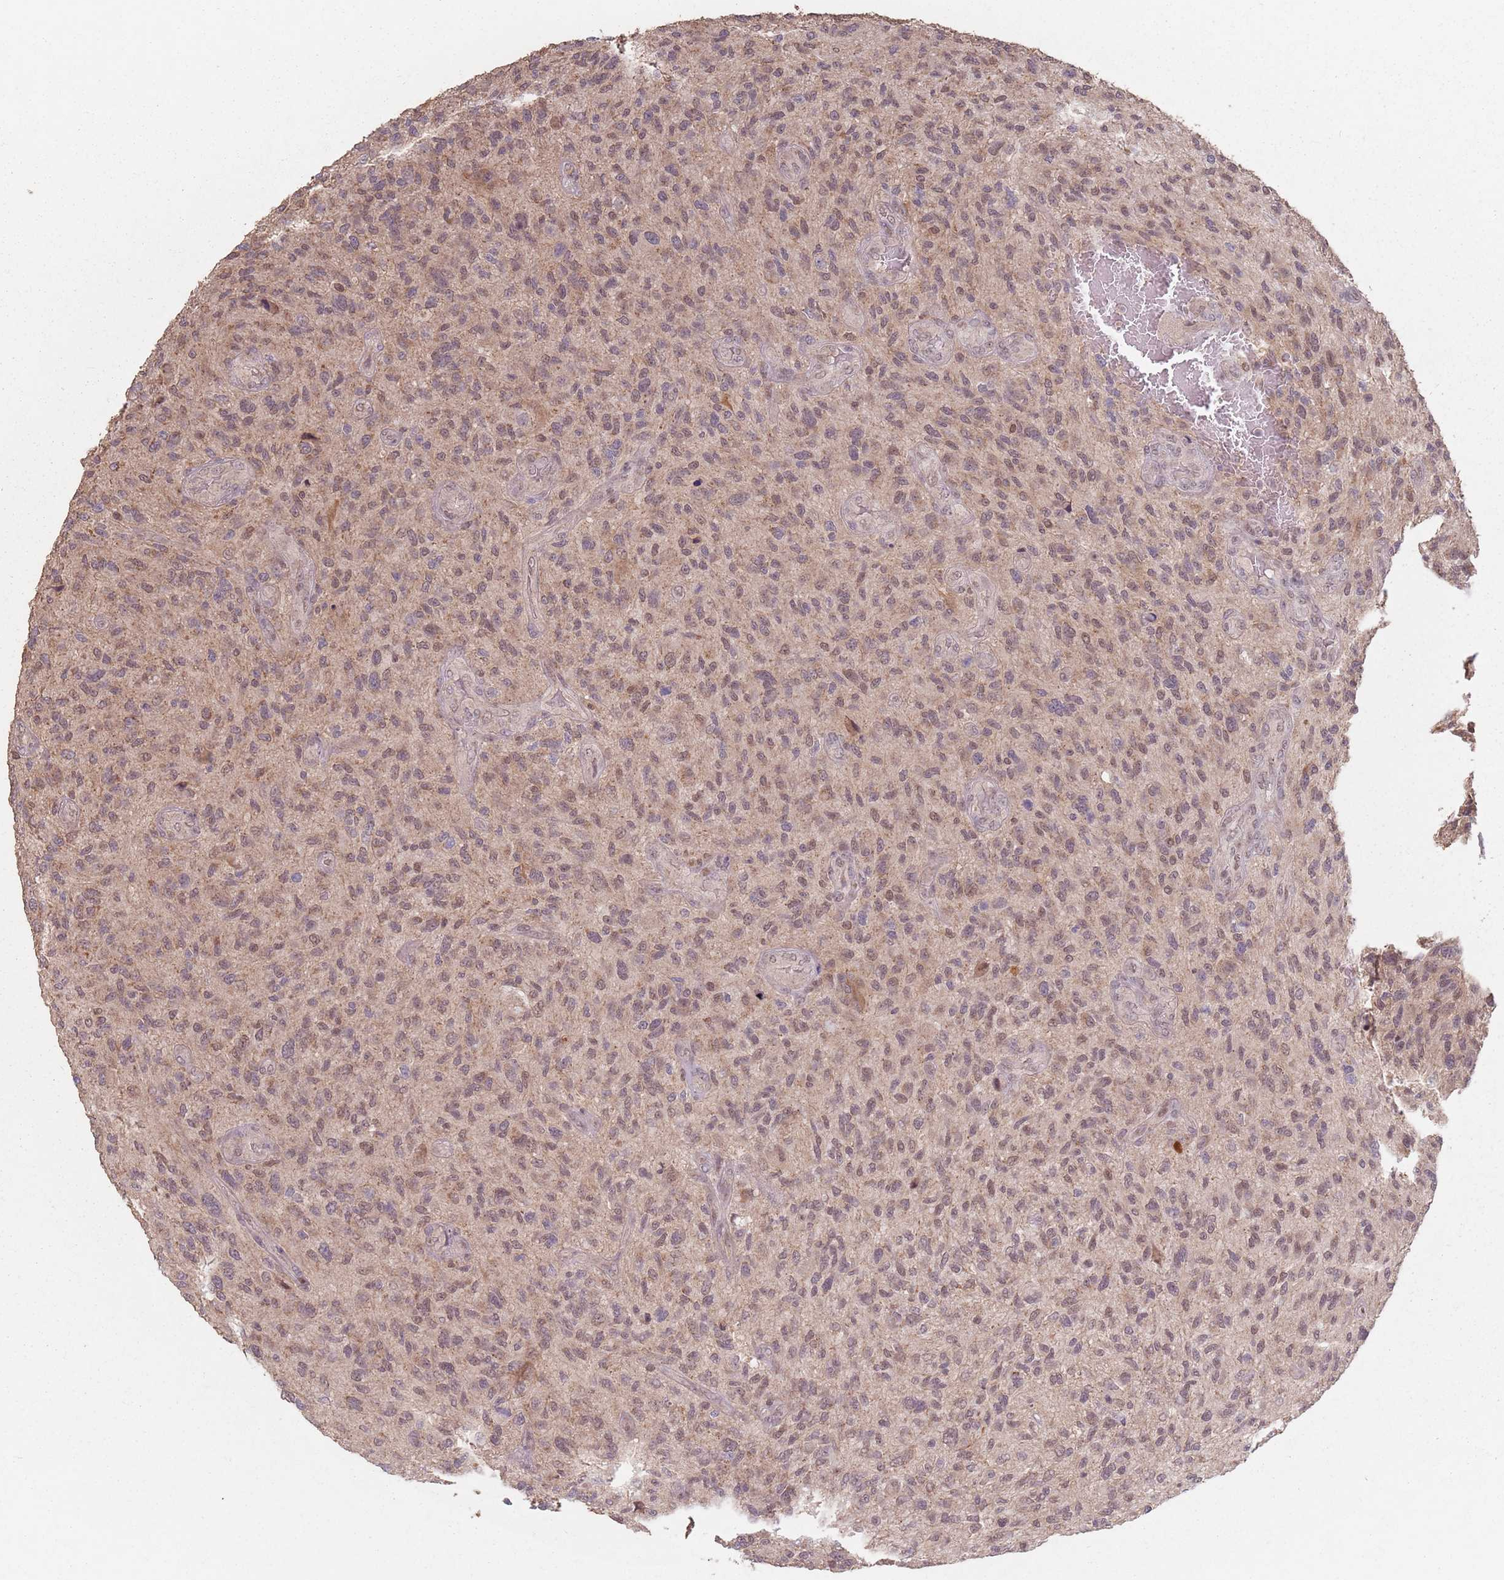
{"staining": {"intensity": "moderate", "quantity": ">75%", "location": "cytoplasmic/membranous,nuclear"}, "tissue": "glioma", "cell_type": "Tumor cells", "image_type": "cancer", "snomed": [{"axis": "morphology", "description": "Glioma, malignant, High grade"}, {"axis": "topography", "description": "Brain"}], "caption": "This photomicrograph exhibits IHC staining of glioma, with medium moderate cytoplasmic/membranous and nuclear expression in about >75% of tumor cells.", "gene": "VPS52", "patient": {"sex": "male", "age": 47}}